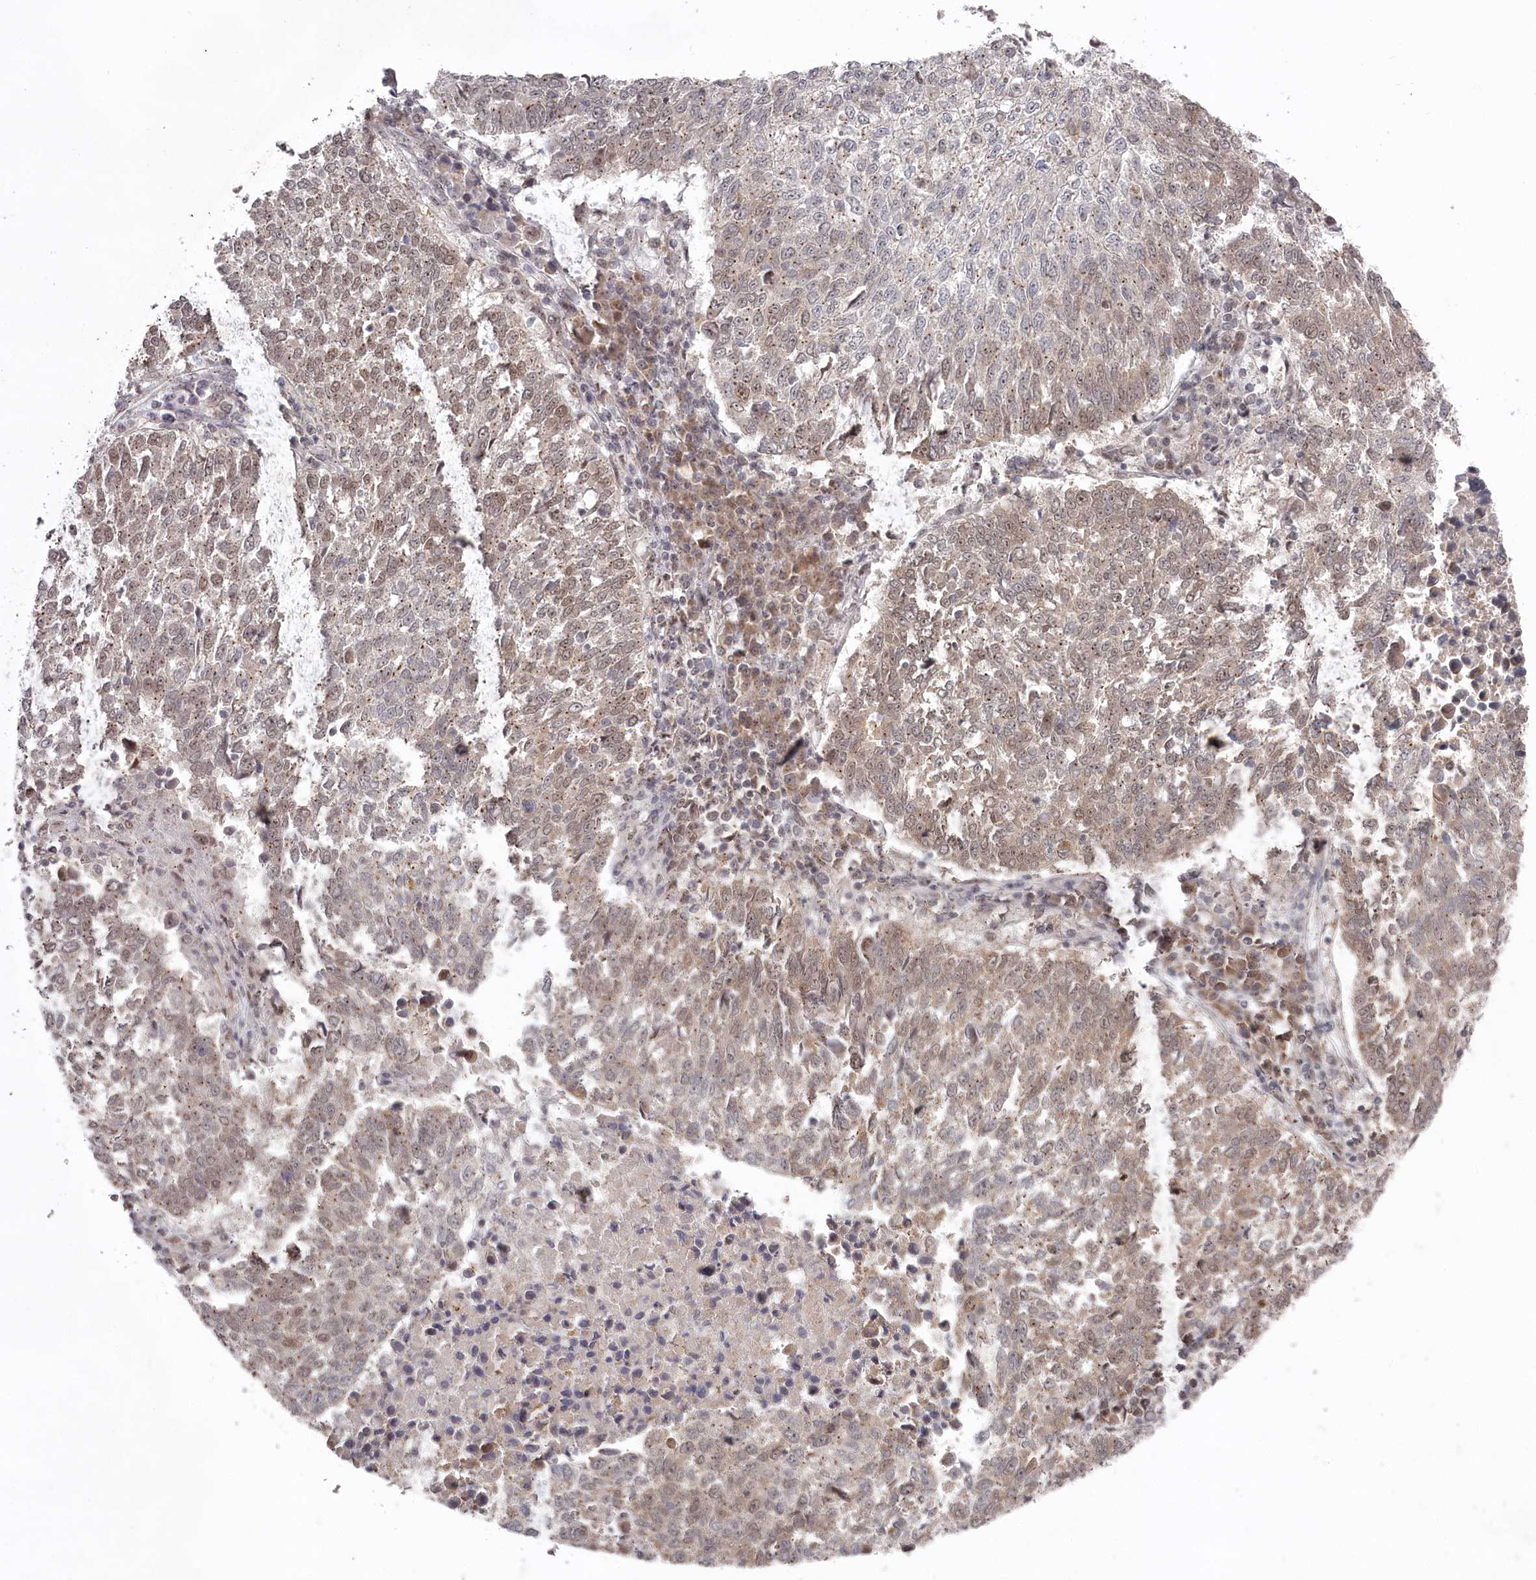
{"staining": {"intensity": "weak", "quantity": "25%-75%", "location": "nuclear"}, "tissue": "lung cancer", "cell_type": "Tumor cells", "image_type": "cancer", "snomed": [{"axis": "morphology", "description": "Squamous cell carcinoma, NOS"}, {"axis": "topography", "description": "Lung"}], "caption": "Protein positivity by immunohistochemistry shows weak nuclear positivity in approximately 25%-75% of tumor cells in squamous cell carcinoma (lung).", "gene": "EXOSC1", "patient": {"sex": "male", "age": 73}}